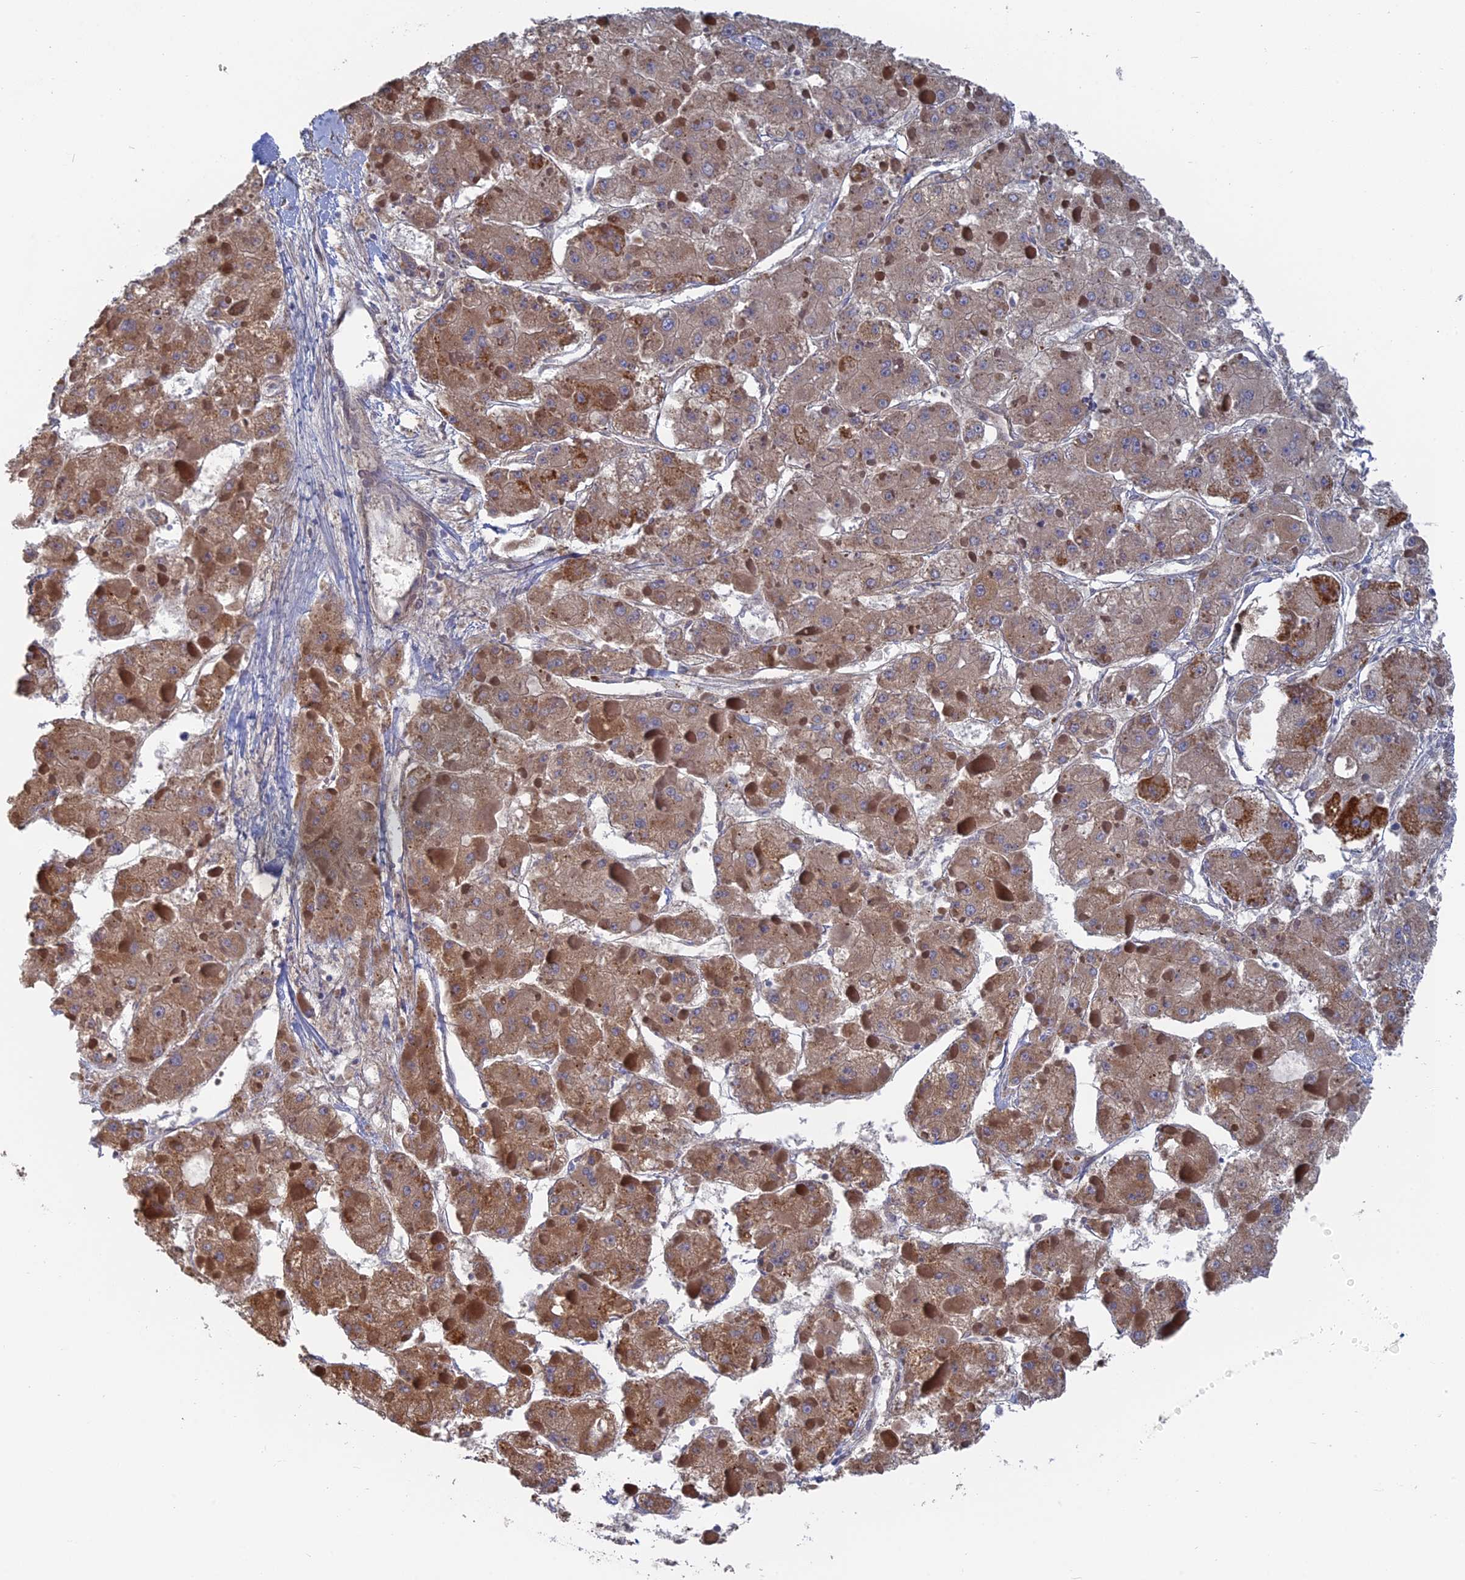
{"staining": {"intensity": "moderate", "quantity": ">75%", "location": "cytoplasmic/membranous"}, "tissue": "liver cancer", "cell_type": "Tumor cells", "image_type": "cancer", "snomed": [{"axis": "morphology", "description": "Carcinoma, Hepatocellular, NOS"}, {"axis": "topography", "description": "Liver"}], "caption": "Protein expression analysis of liver hepatocellular carcinoma reveals moderate cytoplasmic/membranous positivity in about >75% of tumor cells.", "gene": "TBC1D30", "patient": {"sex": "female", "age": 73}}